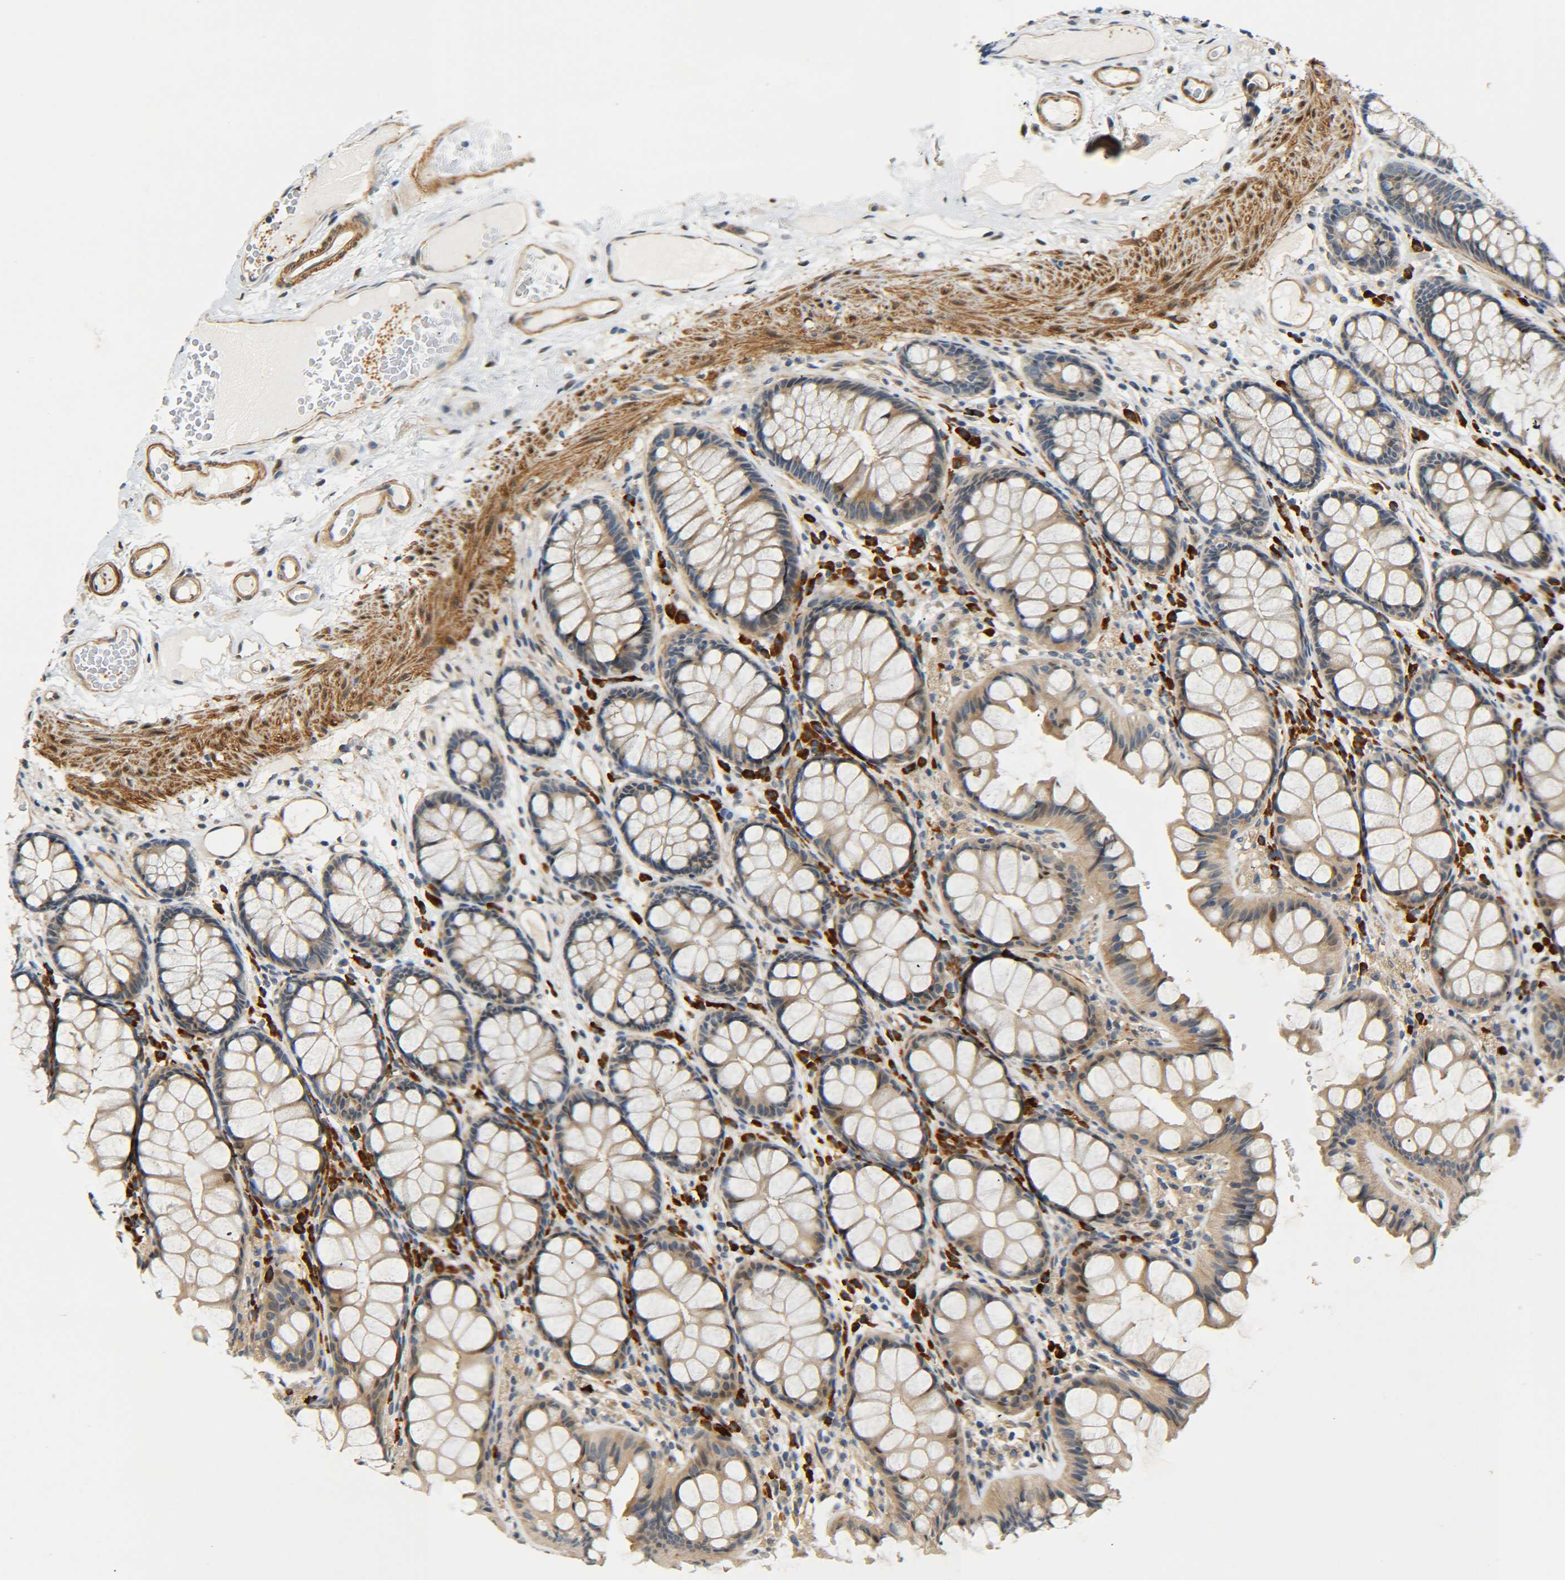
{"staining": {"intensity": "moderate", "quantity": ">75%", "location": "cytoplasmic/membranous"}, "tissue": "colon", "cell_type": "Endothelial cells", "image_type": "normal", "snomed": [{"axis": "morphology", "description": "Normal tissue, NOS"}, {"axis": "topography", "description": "Colon"}], "caption": "A micrograph showing moderate cytoplasmic/membranous staining in approximately >75% of endothelial cells in unremarkable colon, as visualized by brown immunohistochemical staining.", "gene": "MEIS1", "patient": {"sex": "female", "age": 55}}